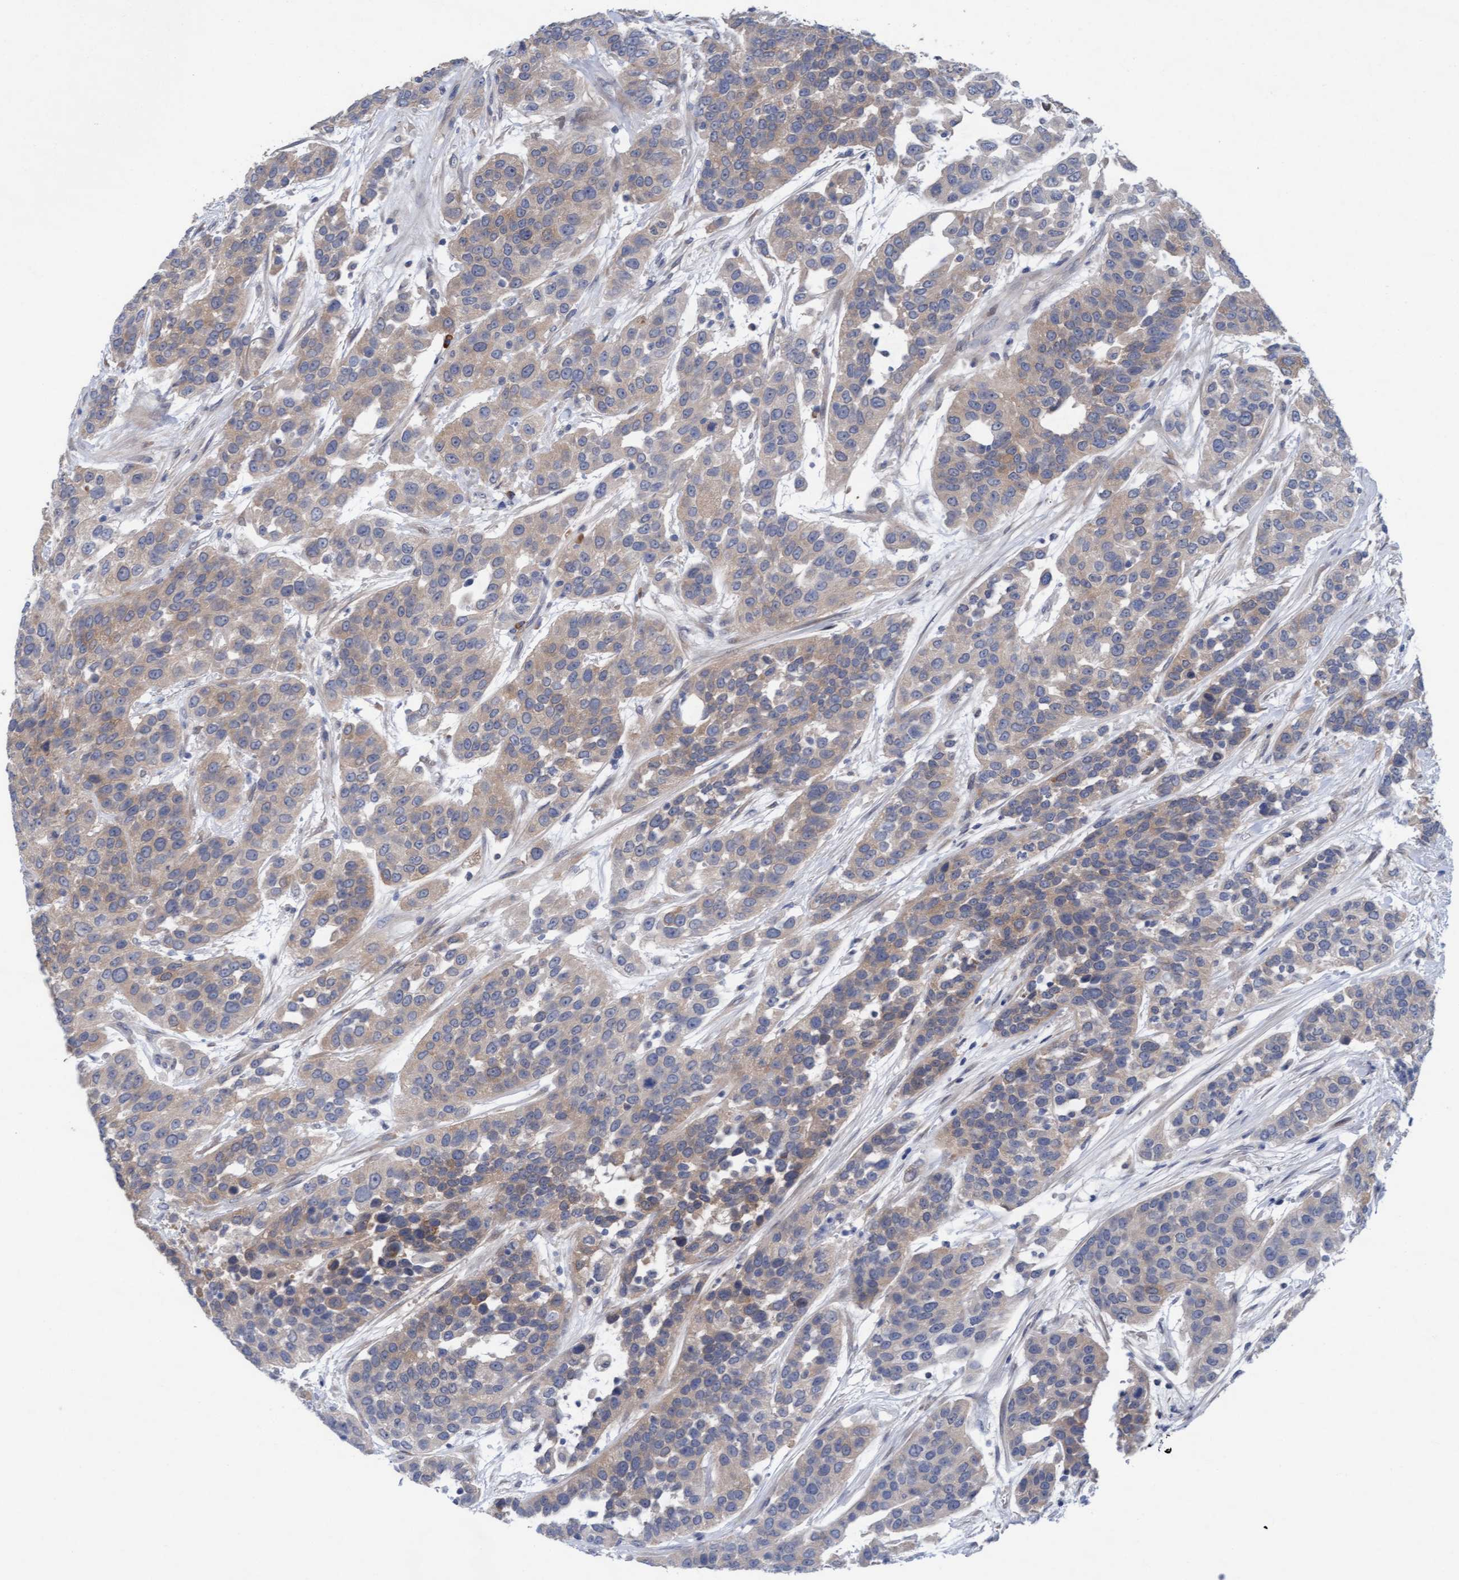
{"staining": {"intensity": "weak", "quantity": "25%-75%", "location": "cytoplasmic/membranous"}, "tissue": "urothelial cancer", "cell_type": "Tumor cells", "image_type": "cancer", "snomed": [{"axis": "morphology", "description": "Urothelial carcinoma, High grade"}, {"axis": "topography", "description": "Urinary bladder"}], "caption": "Immunohistochemical staining of urothelial cancer shows low levels of weak cytoplasmic/membranous protein positivity in approximately 25%-75% of tumor cells.", "gene": "PLCD1", "patient": {"sex": "female", "age": 80}}